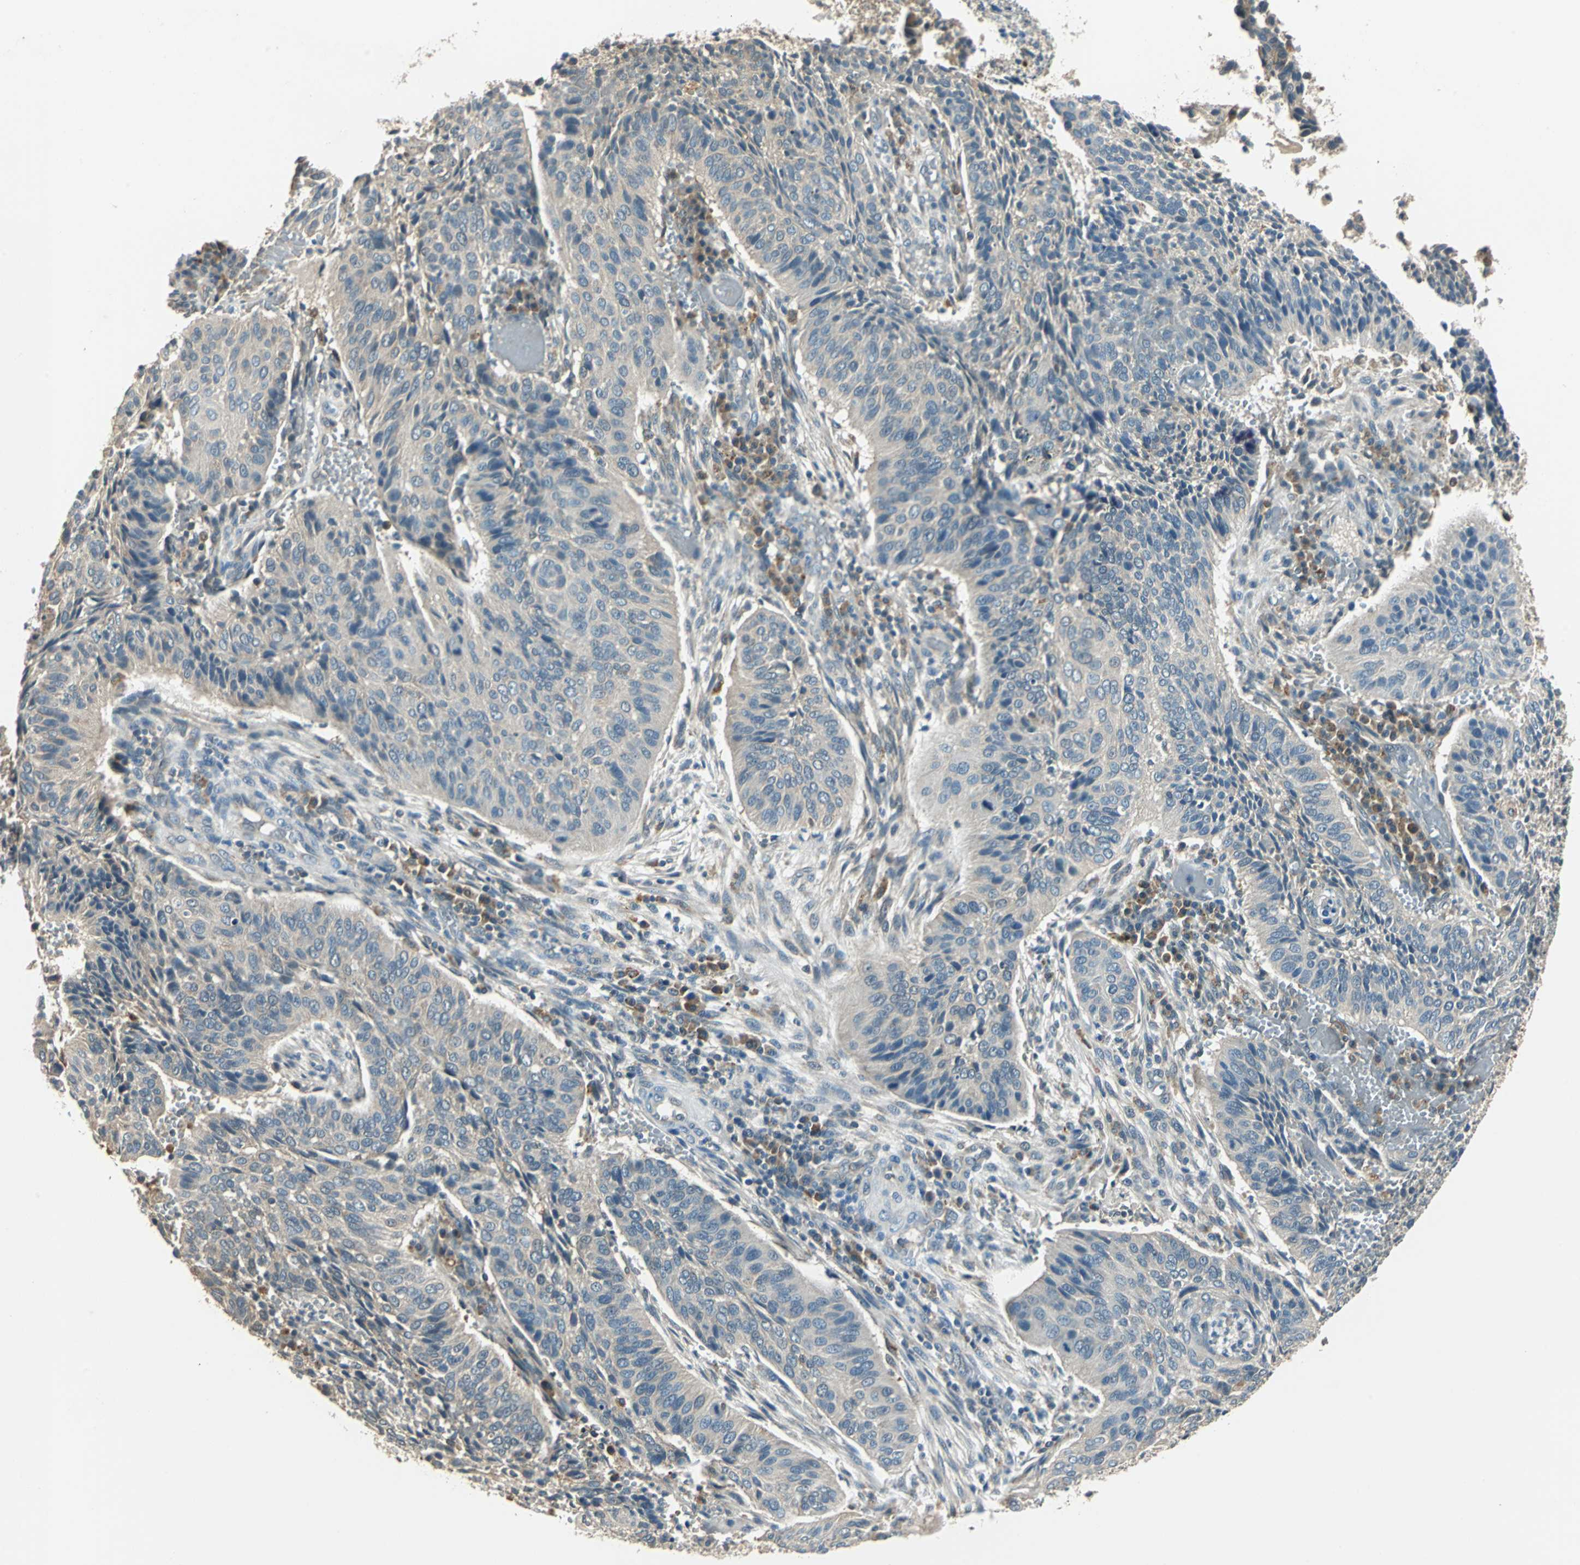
{"staining": {"intensity": "negative", "quantity": "none", "location": "none"}, "tissue": "cervical cancer", "cell_type": "Tumor cells", "image_type": "cancer", "snomed": [{"axis": "morphology", "description": "Squamous cell carcinoma, NOS"}, {"axis": "topography", "description": "Cervix"}], "caption": "The micrograph shows no significant expression in tumor cells of squamous cell carcinoma (cervical). The staining is performed using DAB (3,3'-diaminobenzidine) brown chromogen with nuclei counter-stained in using hematoxylin.", "gene": "NIT1", "patient": {"sex": "female", "age": 39}}